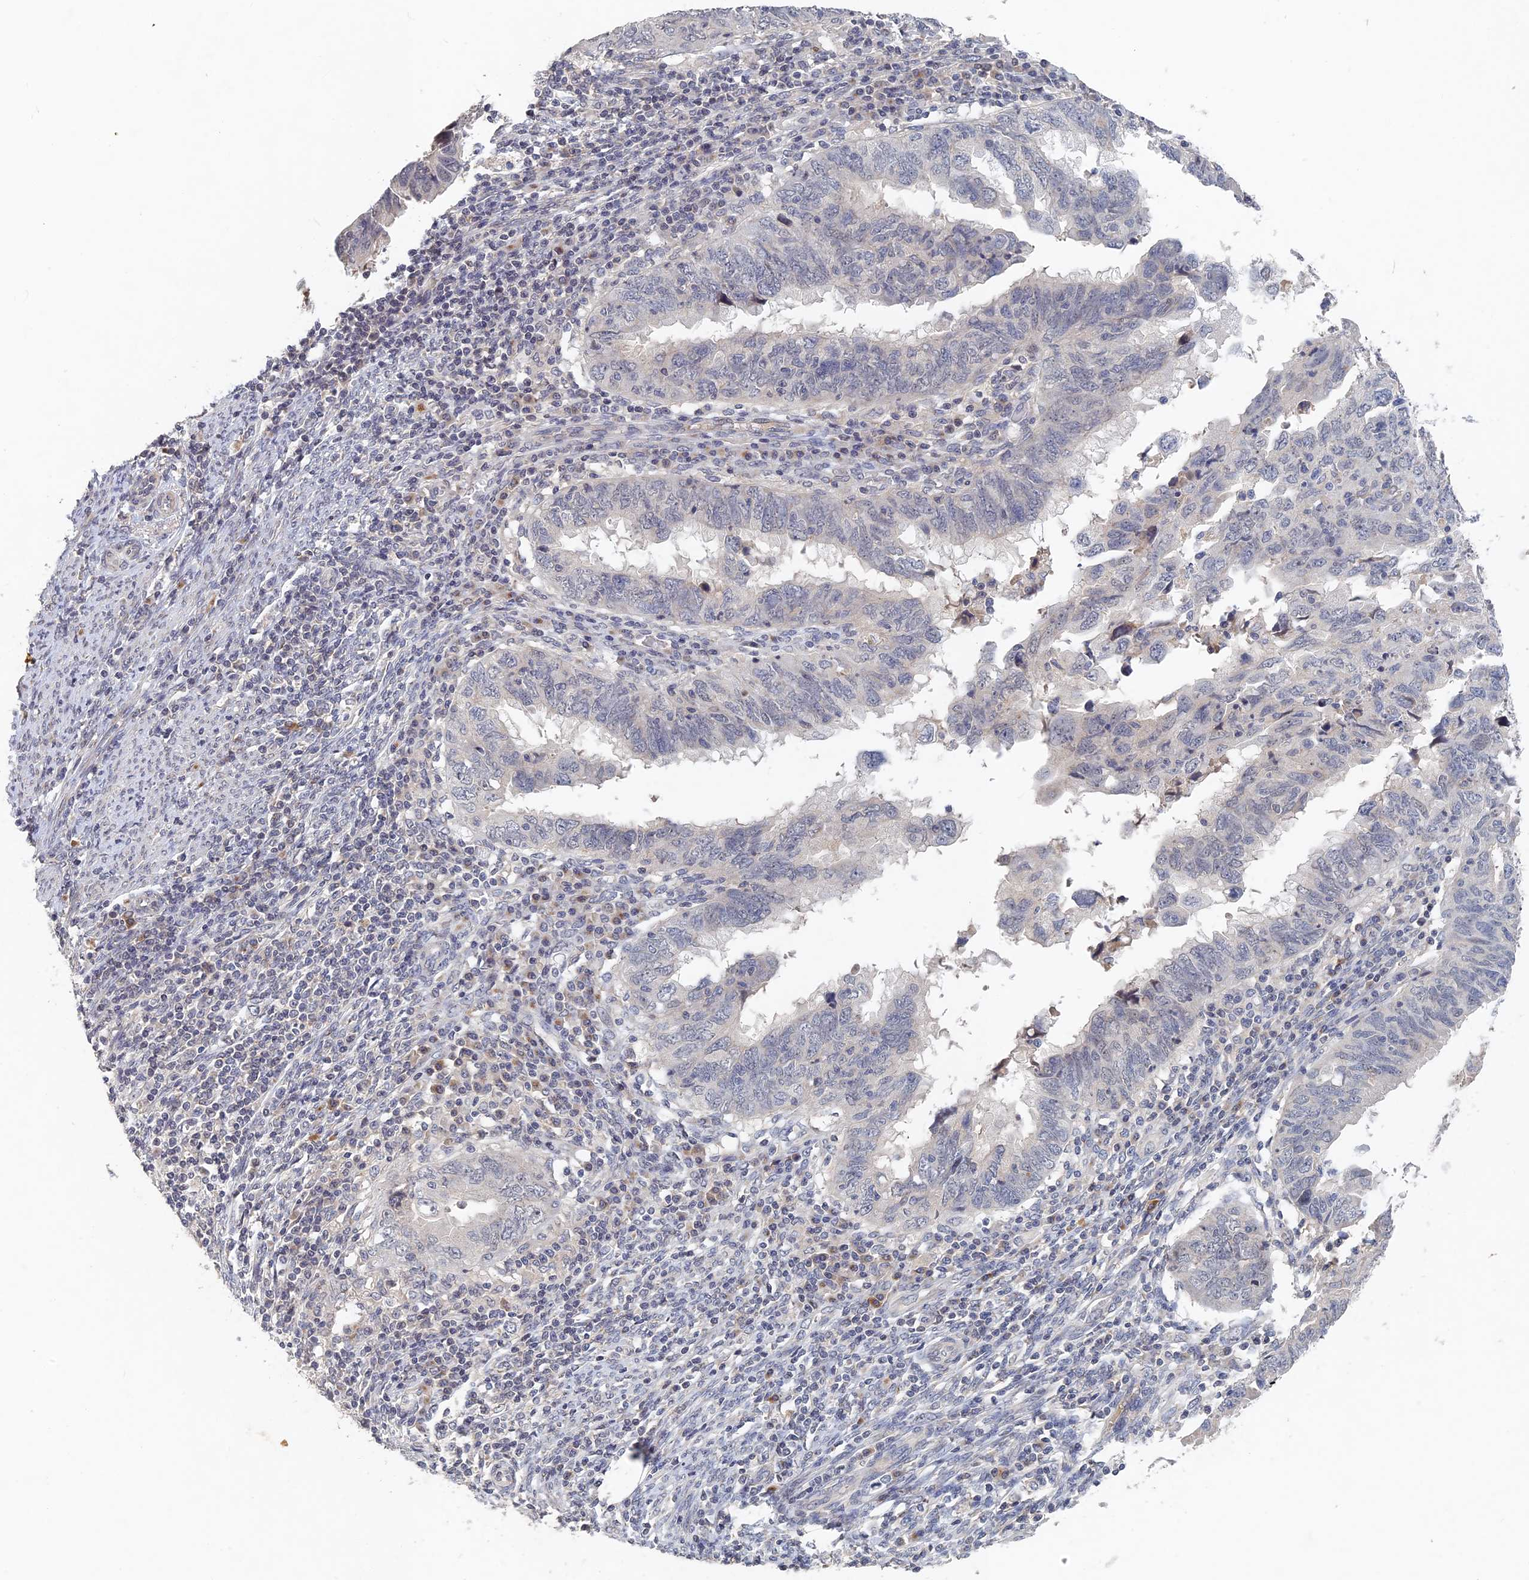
{"staining": {"intensity": "negative", "quantity": "none", "location": "none"}, "tissue": "endometrial cancer", "cell_type": "Tumor cells", "image_type": "cancer", "snomed": [{"axis": "morphology", "description": "Adenocarcinoma, NOS"}, {"axis": "topography", "description": "Uterus"}], "caption": "The histopathology image displays no staining of tumor cells in endometrial cancer.", "gene": "GNA15", "patient": {"sex": "female", "age": 77}}